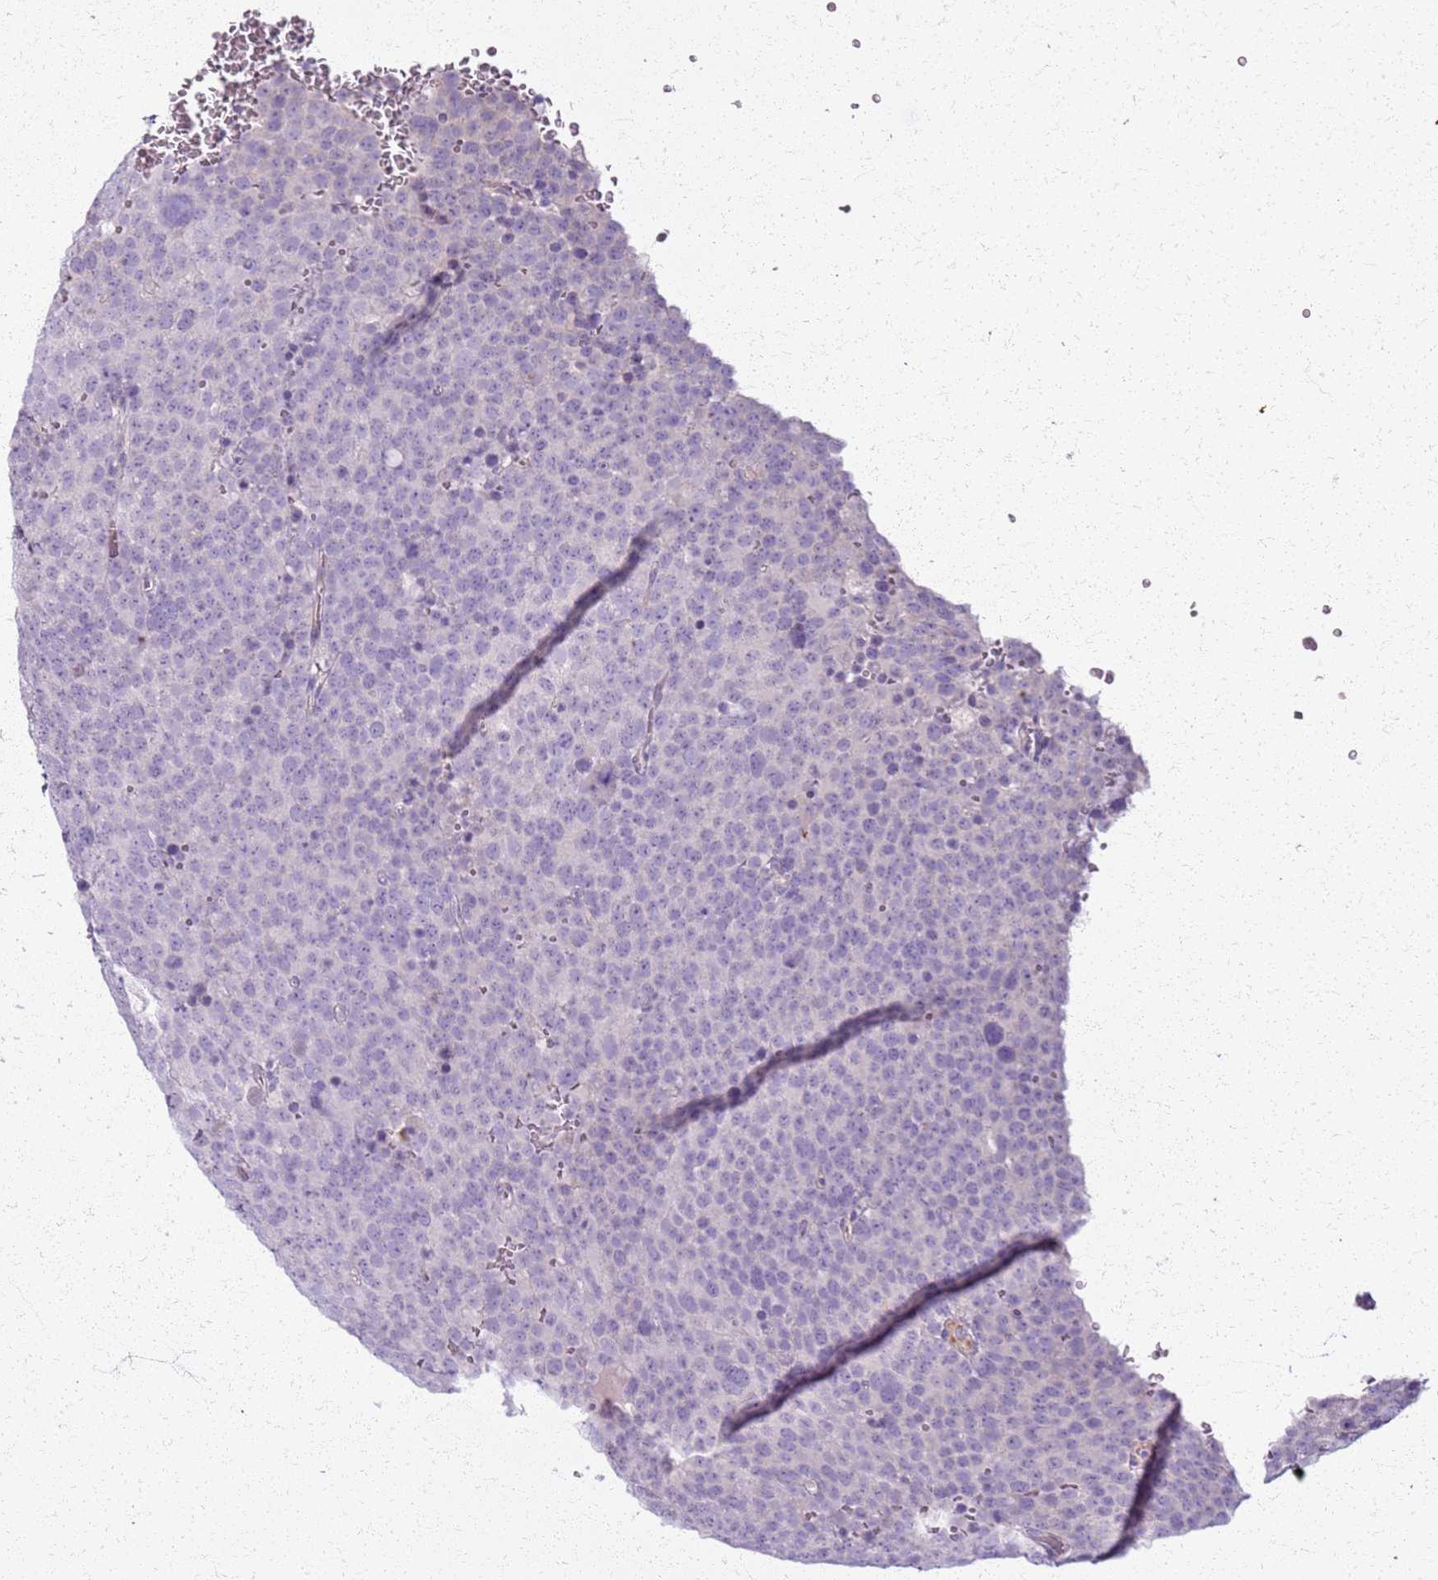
{"staining": {"intensity": "negative", "quantity": "none", "location": "none"}, "tissue": "testis cancer", "cell_type": "Tumor cells", "image_type": "cancer", "snomed": [{"axis": "morphology", "description": "Seminoma, NOS"}, {"axis": "topography", "description": "Testis"}], "caption": "Human testis cancer (seminoma) stained for a protein using immunohistochemistry reveals no staining in tumor cells.", "gene": "CSRP3", "patient": {"sex": "male", "age": 71}}